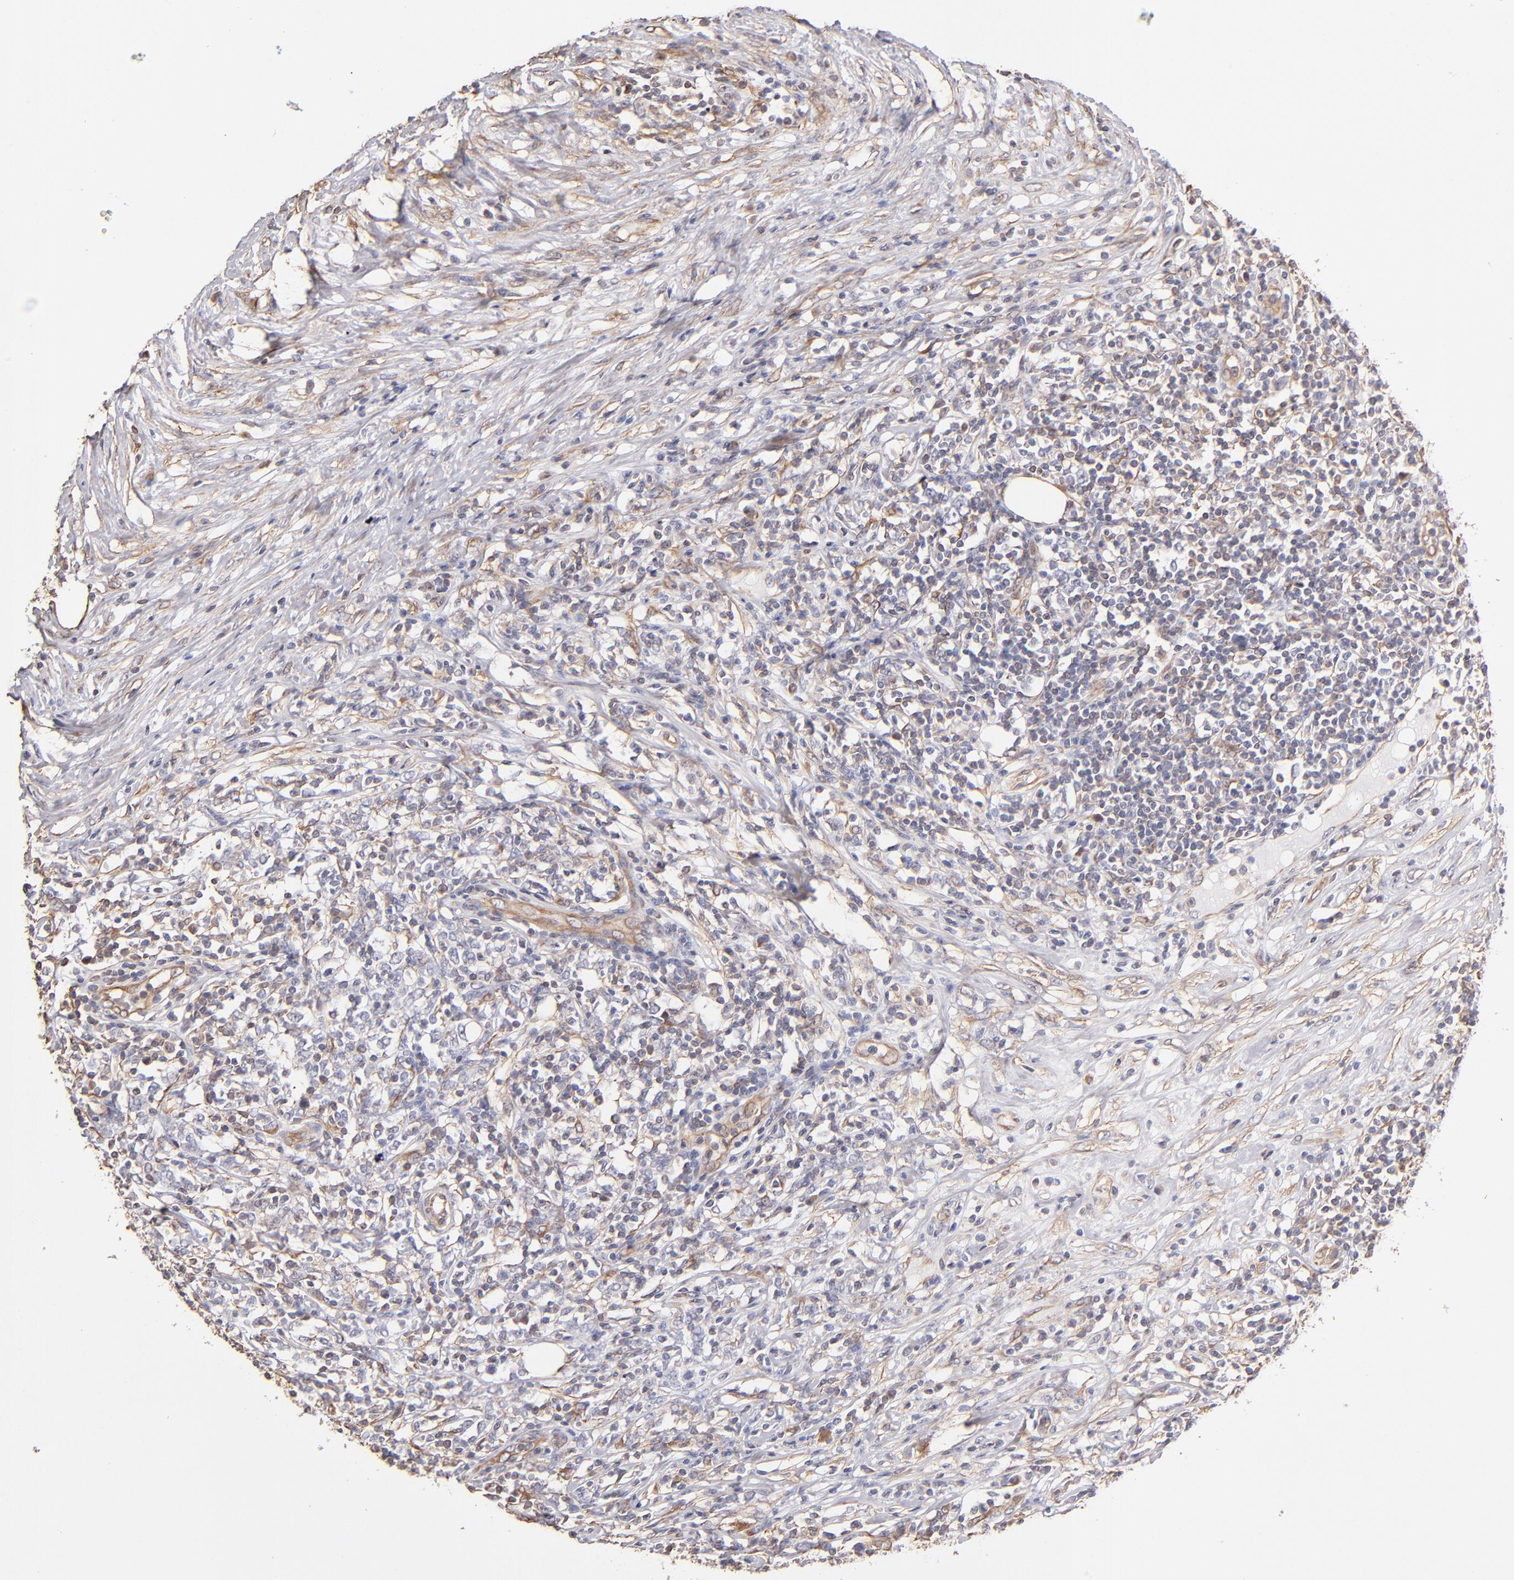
{"staining": {"intensity": "weak", "quantity": "25%-75%", "location": "cytoplasmic/membranous"}, "tissue": "lymphoma", "cell_type": "Tumor cells", "image_type": "cancer", "snomed": [{"axis": "morphology", "description": "Malignant lymphoma, non-Hodgkin's type, High grade"}, {"axis": "topography", "description": "Lymph node"}], "caption": "Immunohistochemical staining of human malignant lymphoma, non-Hodgkin's type (high-grade) shows weak cytoplasmic/membranous protein expression in about 25%-75% of tumor cells. (Stains: DAB in brown, nuclei in blue, Microscopy: brightfield microscopy at high magnification).", "gene": "ABCC1", "patient": {"sex": "female", "age": 84}}